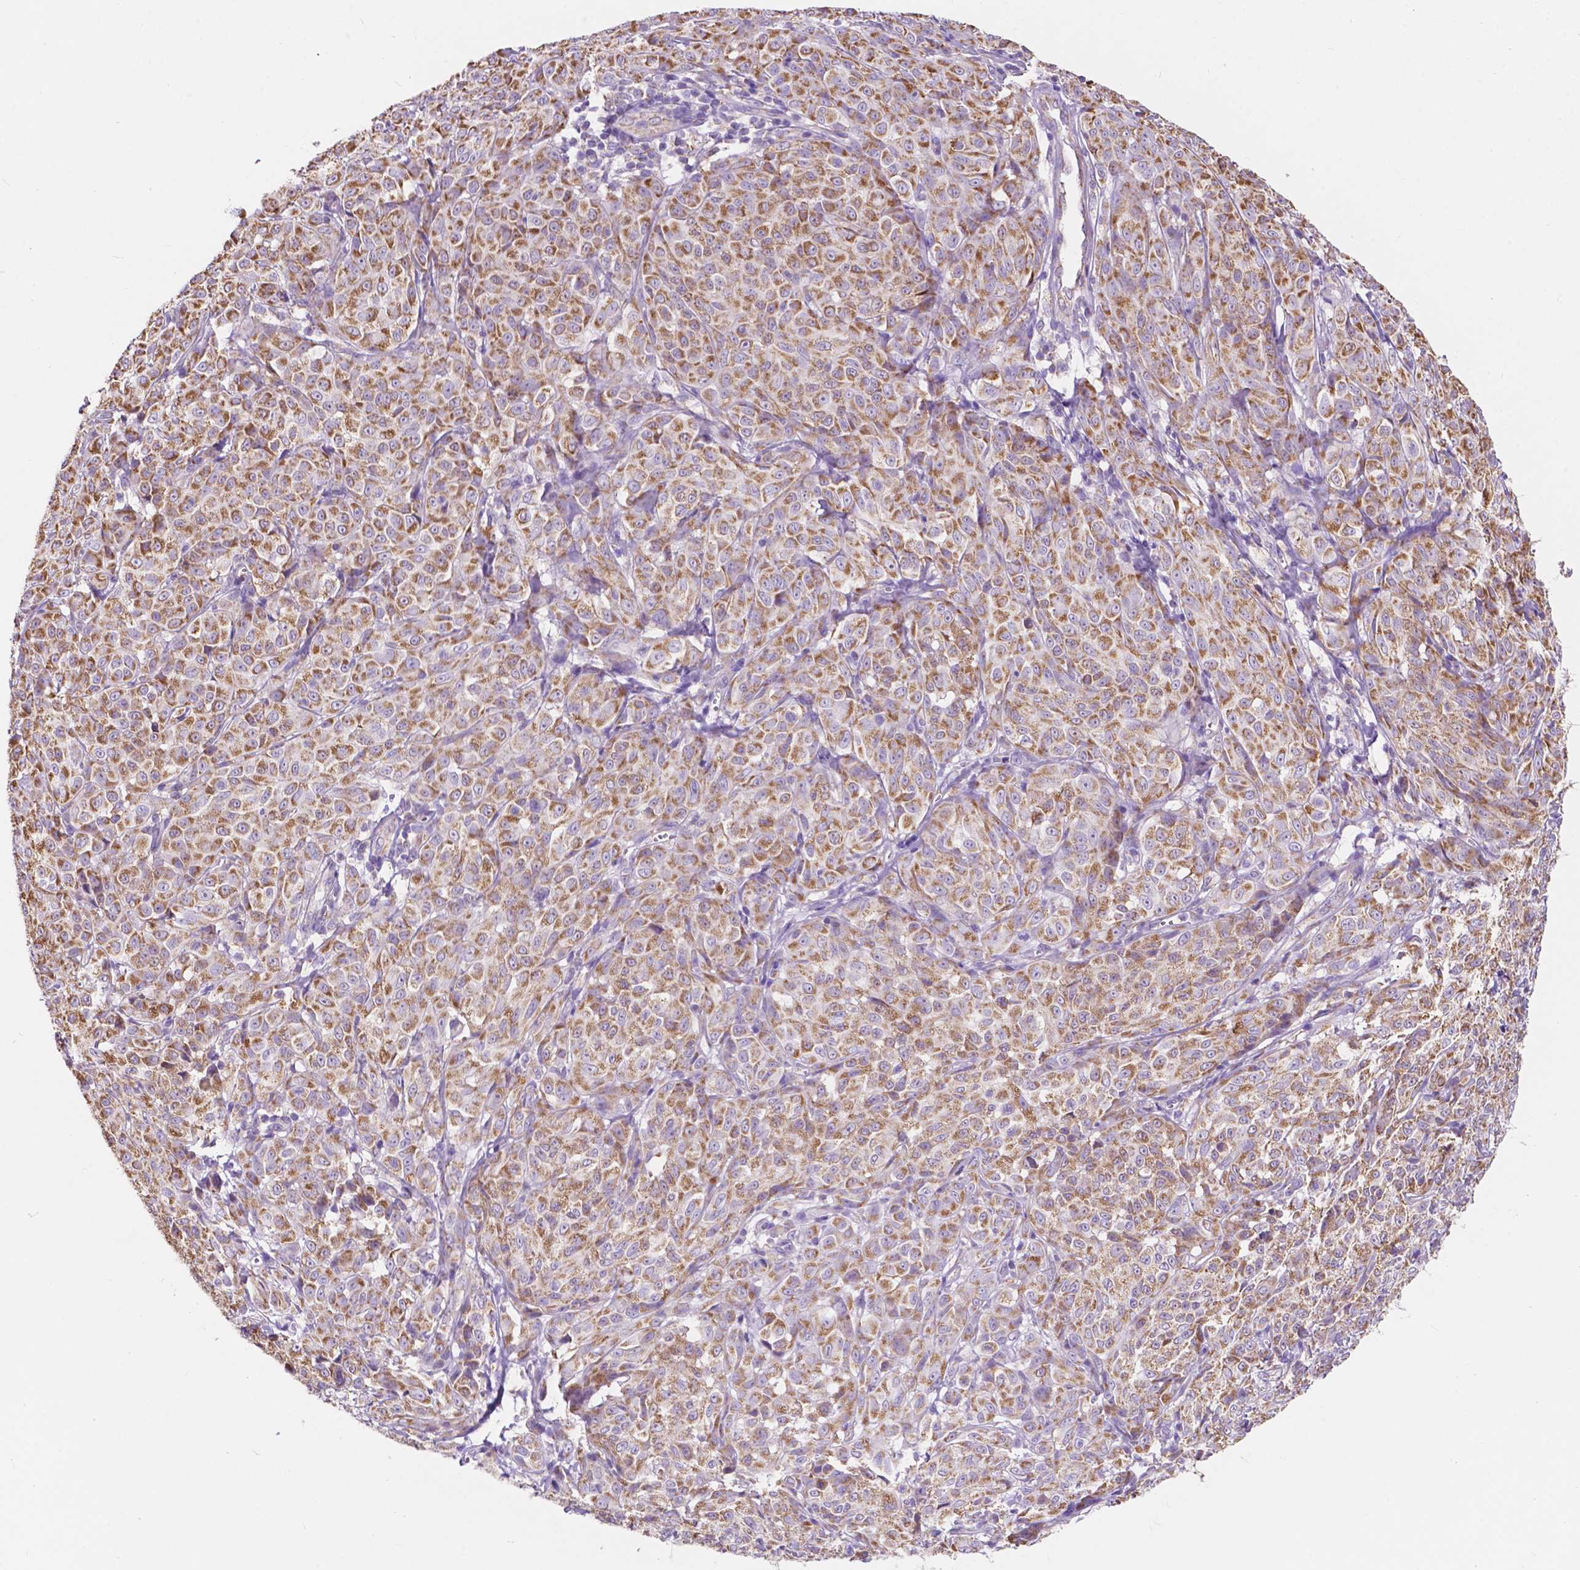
{"staining": {"intensity": "moderate", "quantity": ">75%", "location": "cytoplasmic/membranous"}, "tissue": "melanoma", "cell_type": "Tumor cells", "image_type": "cancer", "snomed": [{"axis": "morphology", "description": "Malignant melanoma, NOS"}, {"axis": "topography", "description": "Skin"}], "caption": "Melanoma stained for a protein exhibits moderate cytoplasmic/membranous positivity in tumor cells. The staining was performed using DAB, with brown indicating positive protein expression. Nuclei are stained blue with hematoxylin.", "gene": "TRPV5", "patient": {"sex": "male", "age": 89}}